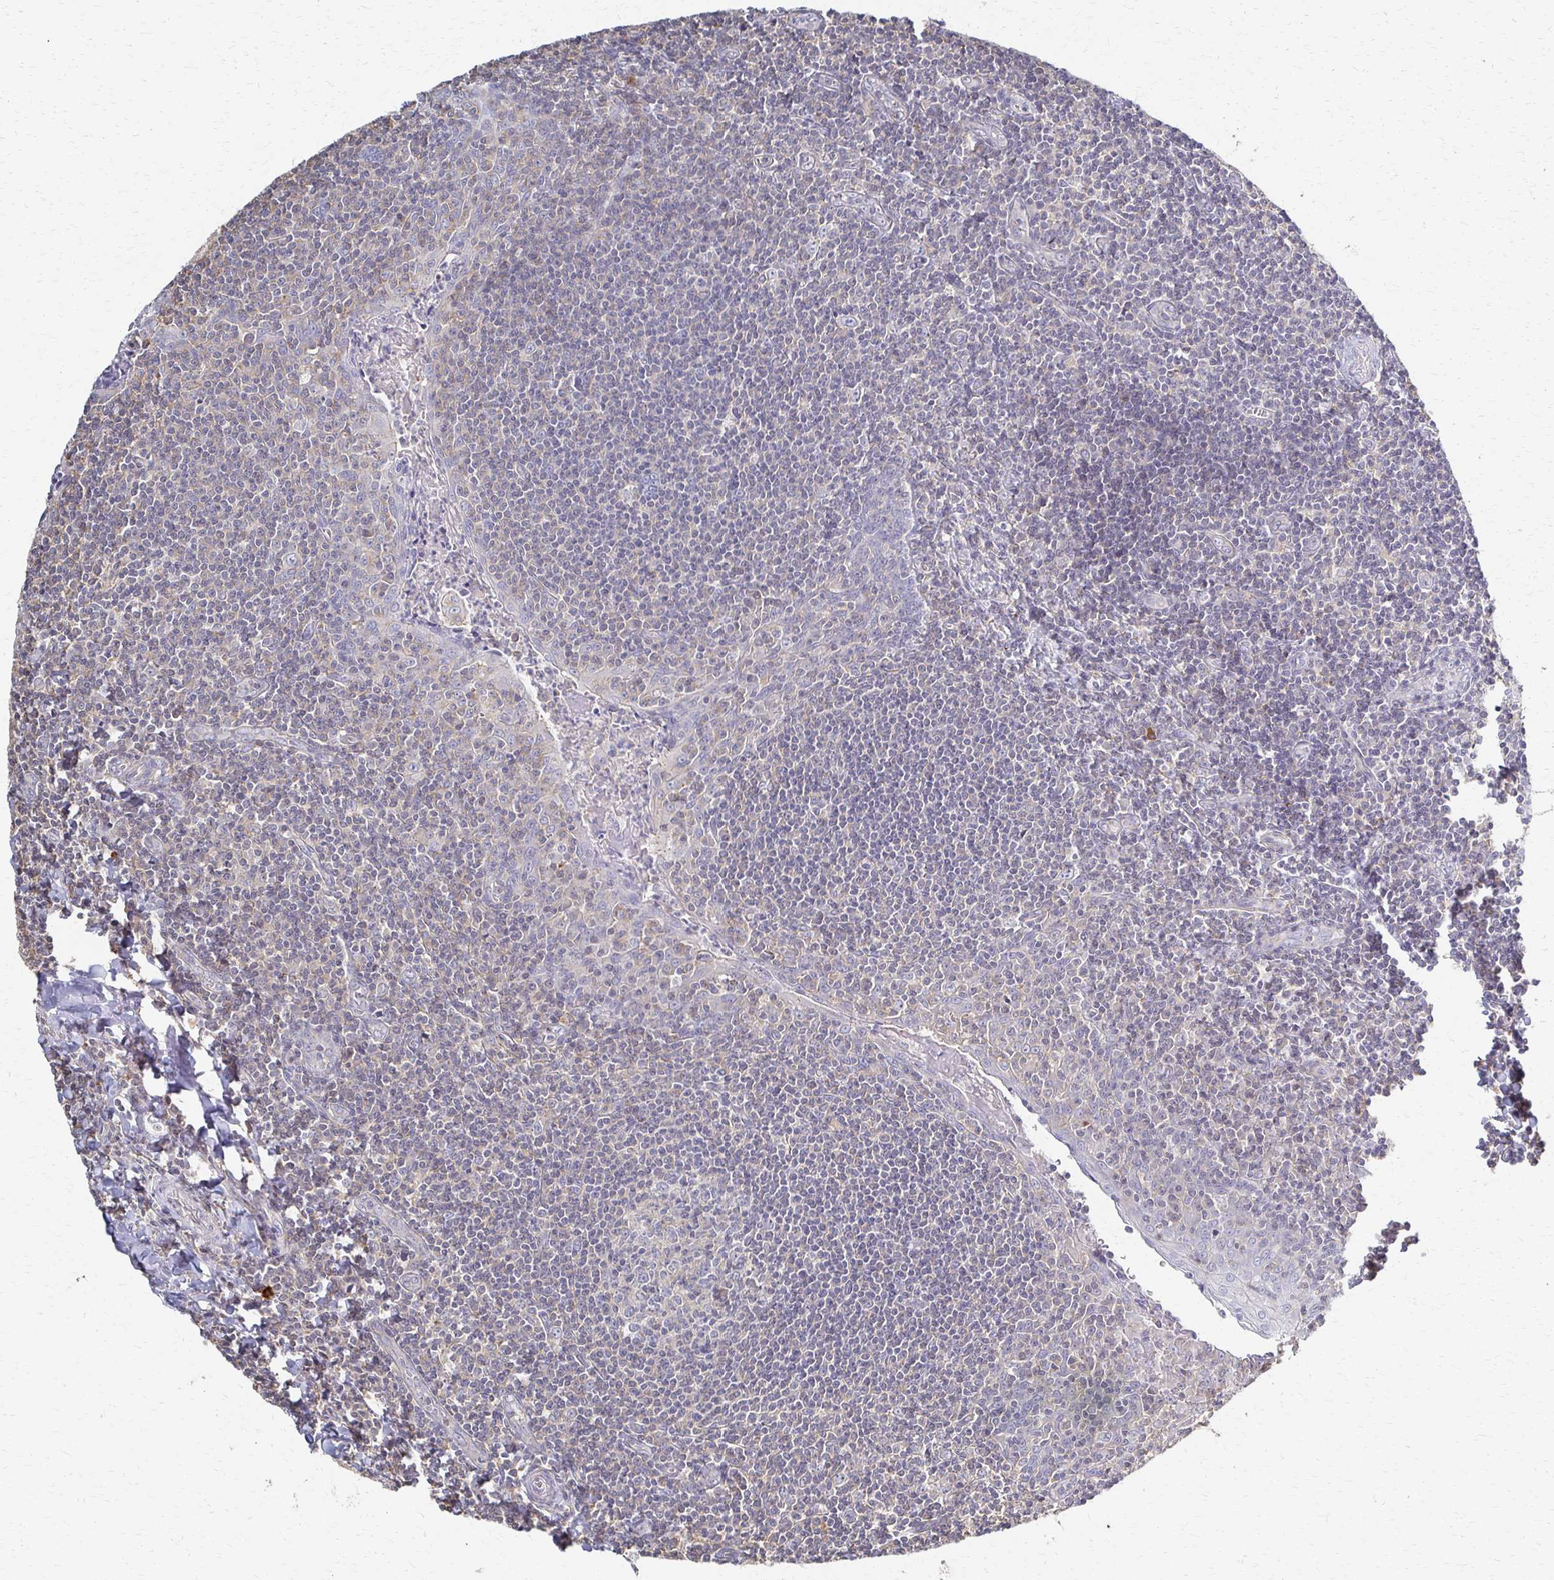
{"staining": {"intensity": "negative", "quantity": "none", "location": "none"}, "tissue": "tonsil", "cell_type": "Germinal center cells", "image_type": "normal", "snomed": [{"axis": "morphology", "description": "Normal tissue, NOS"}, {"axis": "morphology", "description": "Inflammation, NOS"}, {"axis": "topography", "description": "Tonsil"}], "caption": "This histopathology image is of unremarkable tonsil stained with IHC to label a protein in brown with the nuclei are counter-stained blue. There is no staining in germinal center cells. (Brightfield microscopy of DAB immunohistochemistry at high magnification).", "gene": "C1QTNF7", "patient": {"sex": "female", "age": 31}}